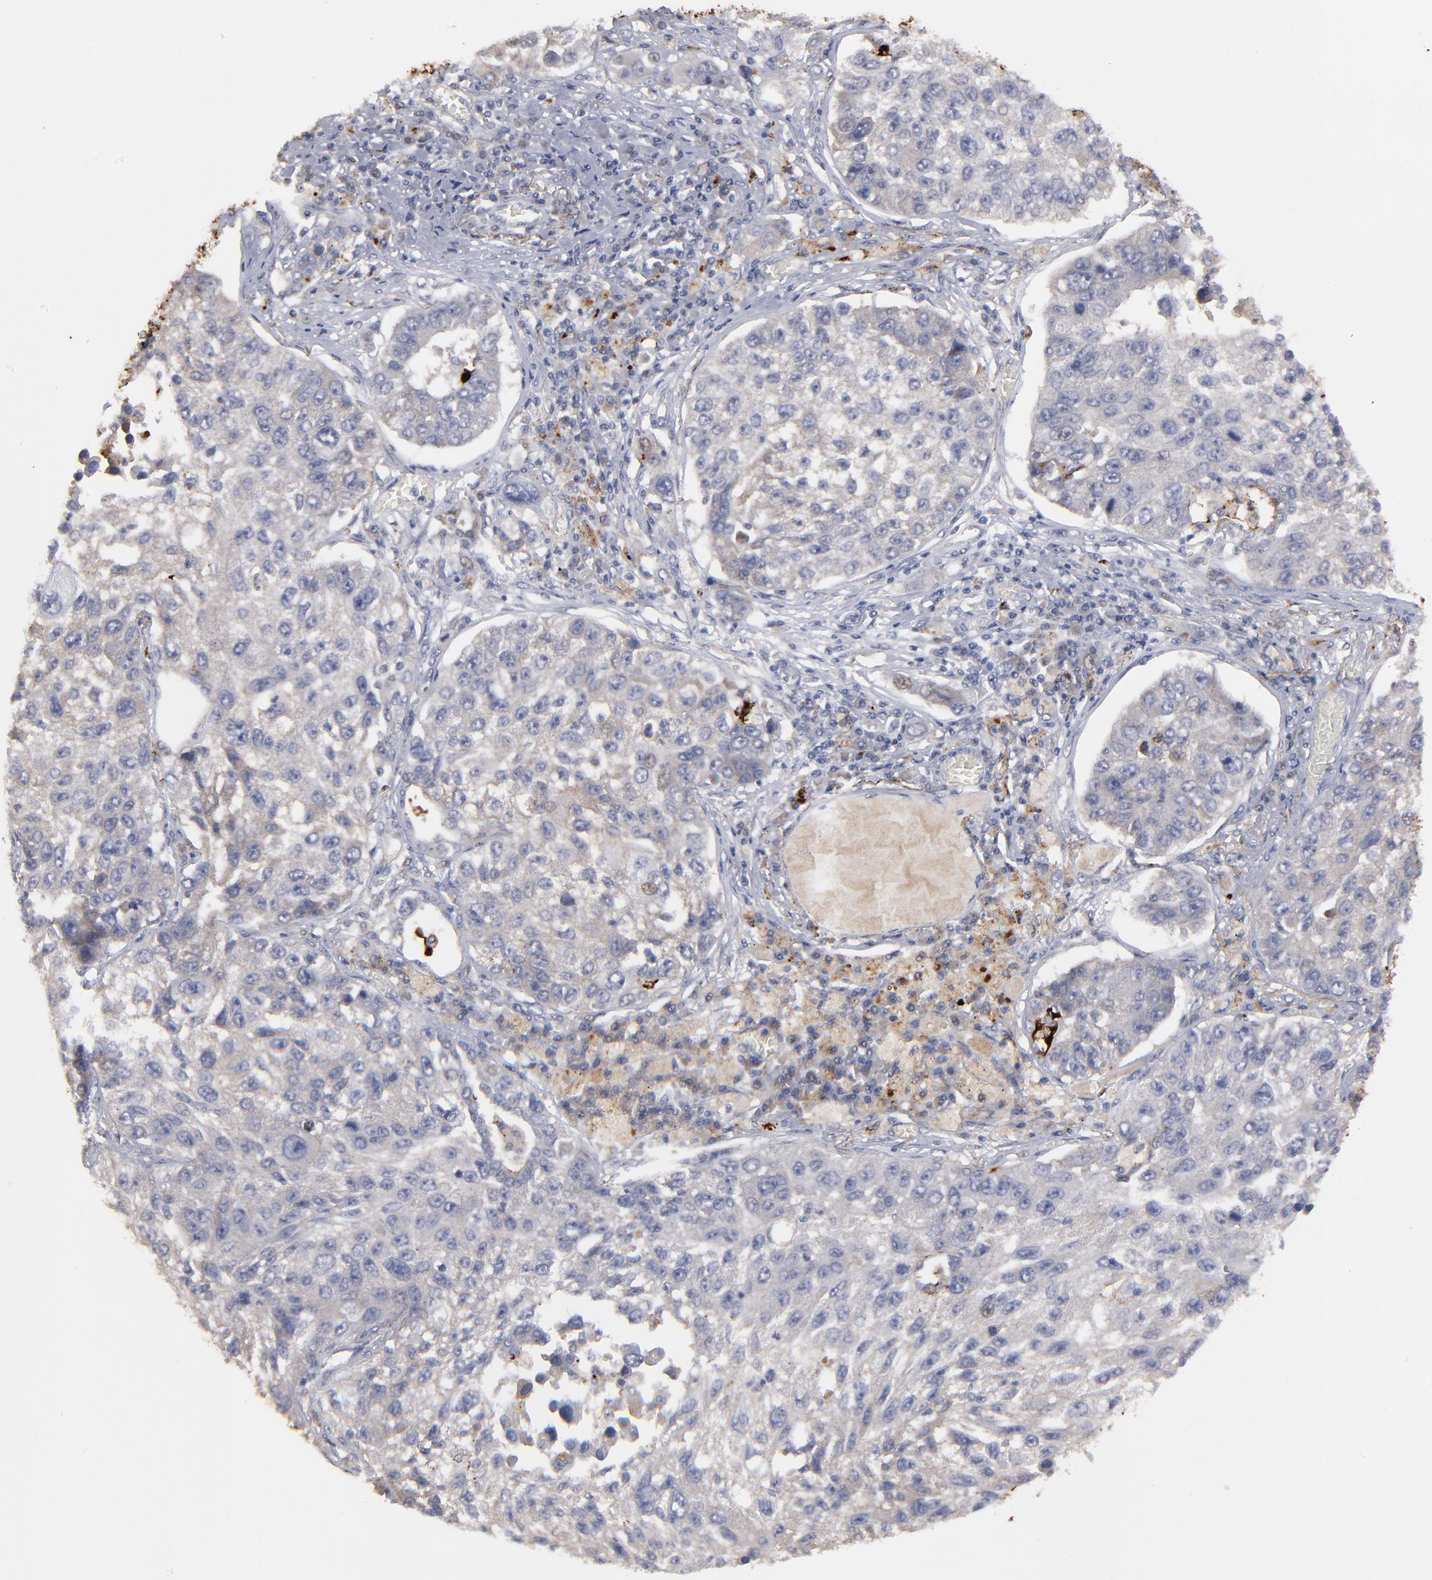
{"staining": {"intensity": "weak", "quantity": "25%-75%", "location": "cytoplasmic/membranous"}, "tissue": "lung cancer", "cell_type": "Tumor cells", "image_type": "cancer", "snomed": [{"axis": "morphology", "description": "Squamous cell carcinoma, NOS"}, {"axis": "topography", "description": "Lung"}], "caption": "An image of lung cancer (squamous cell carcinoma) stained for a protein reveals weak cytoplasmic/membranous brown staining in tumor cells.", "gene": "GPM6B", "patient": {"sex": "male", "age": 71}}